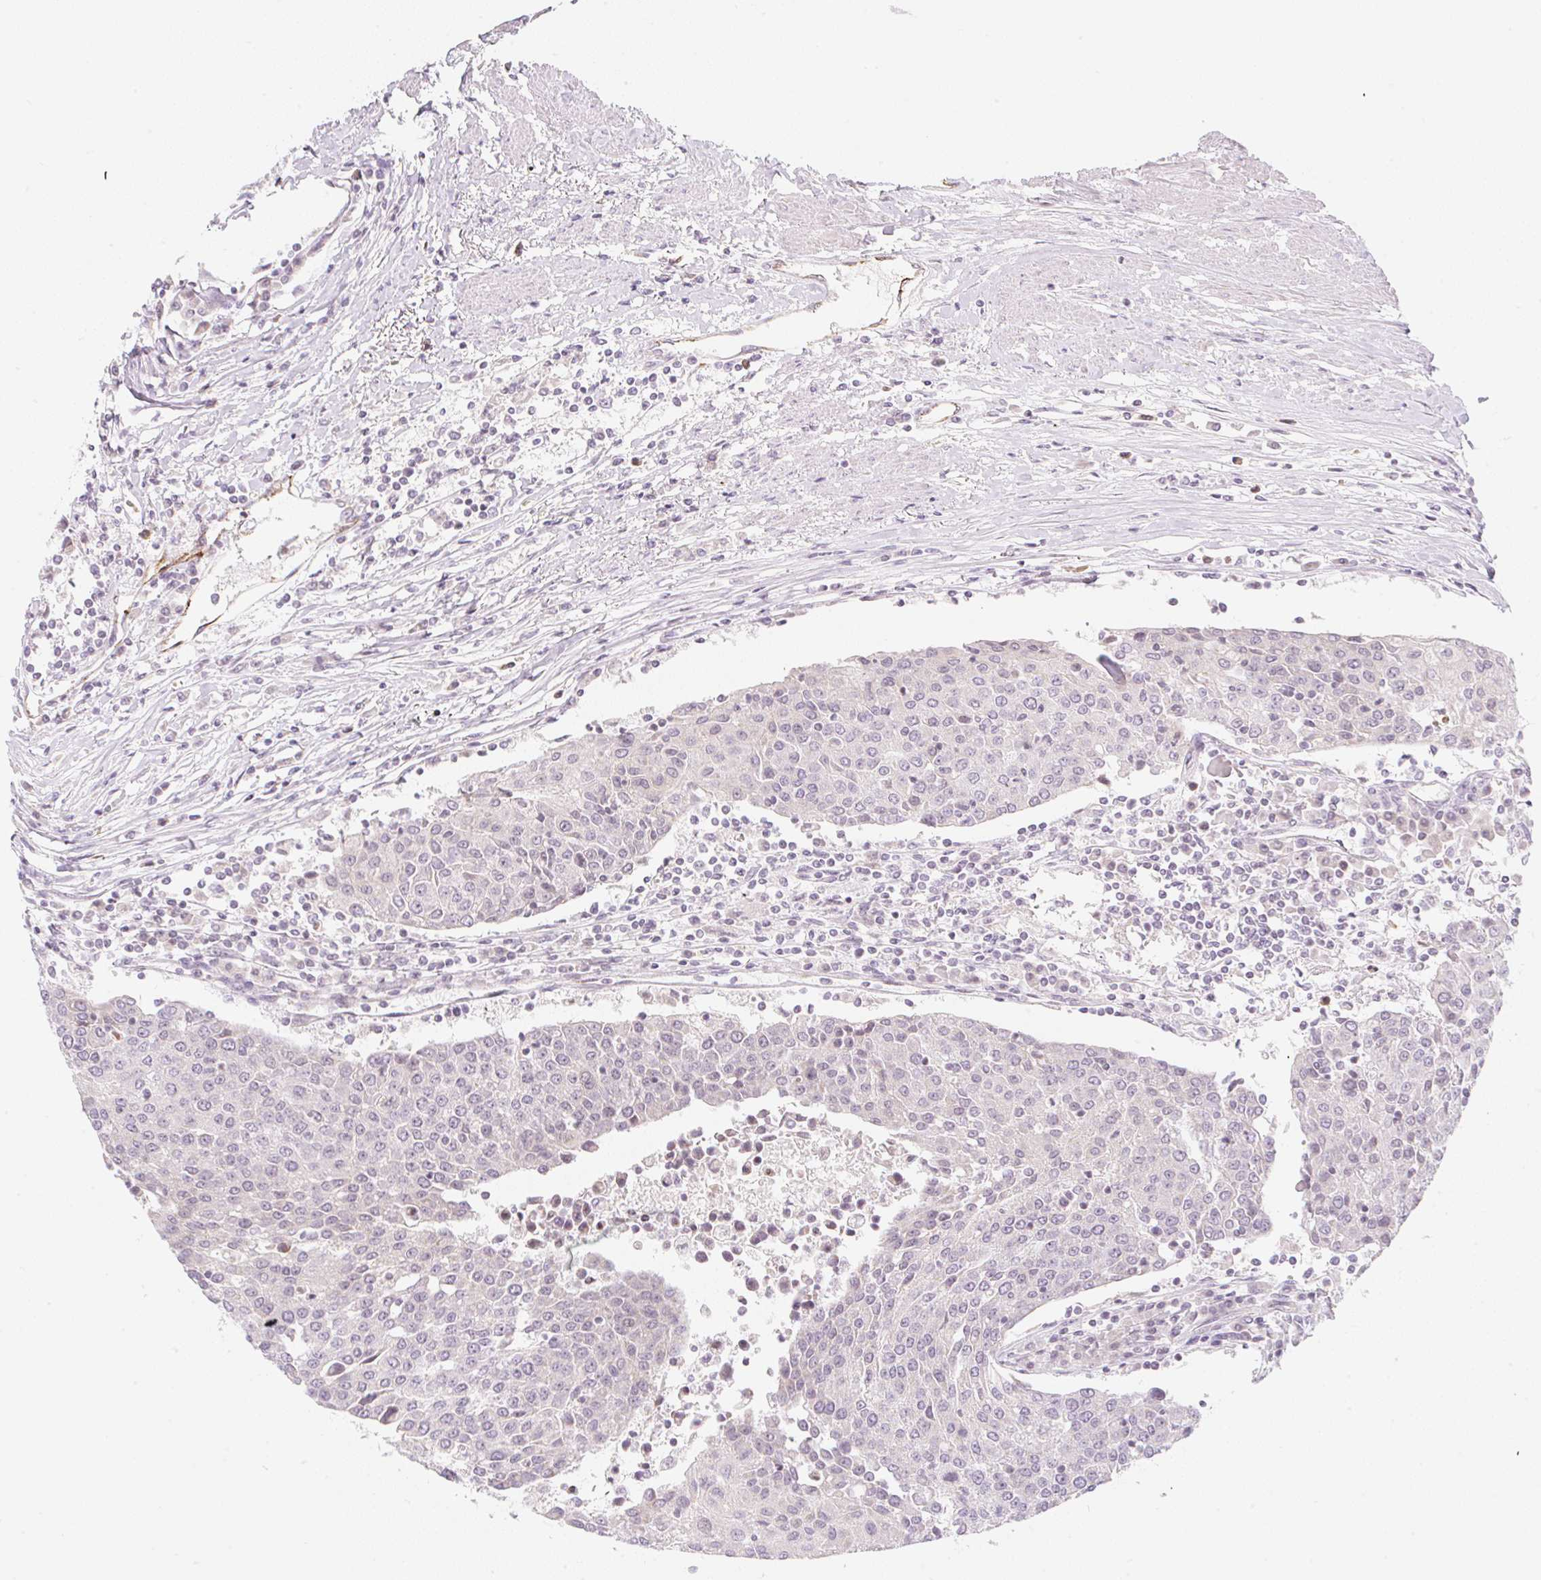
{"staining": {"intensity": "negative", "quantity": "none", "location": "none"}, "tissue": "urothelial cancer", "cell_type": "Tumor cells", "image_type": "cancer", "snomed": [{"axis": "morphology", "description": "Urothelial carcinoma, High grade"}, {"axis": "topography", "description": "Urinary bladder"}], "caption": "The micrograph demonstrates no staining of tumor cells in urothelial cancer.", "gene": "CASKIN1", "patient": {"sex": "female", "age": 85}}